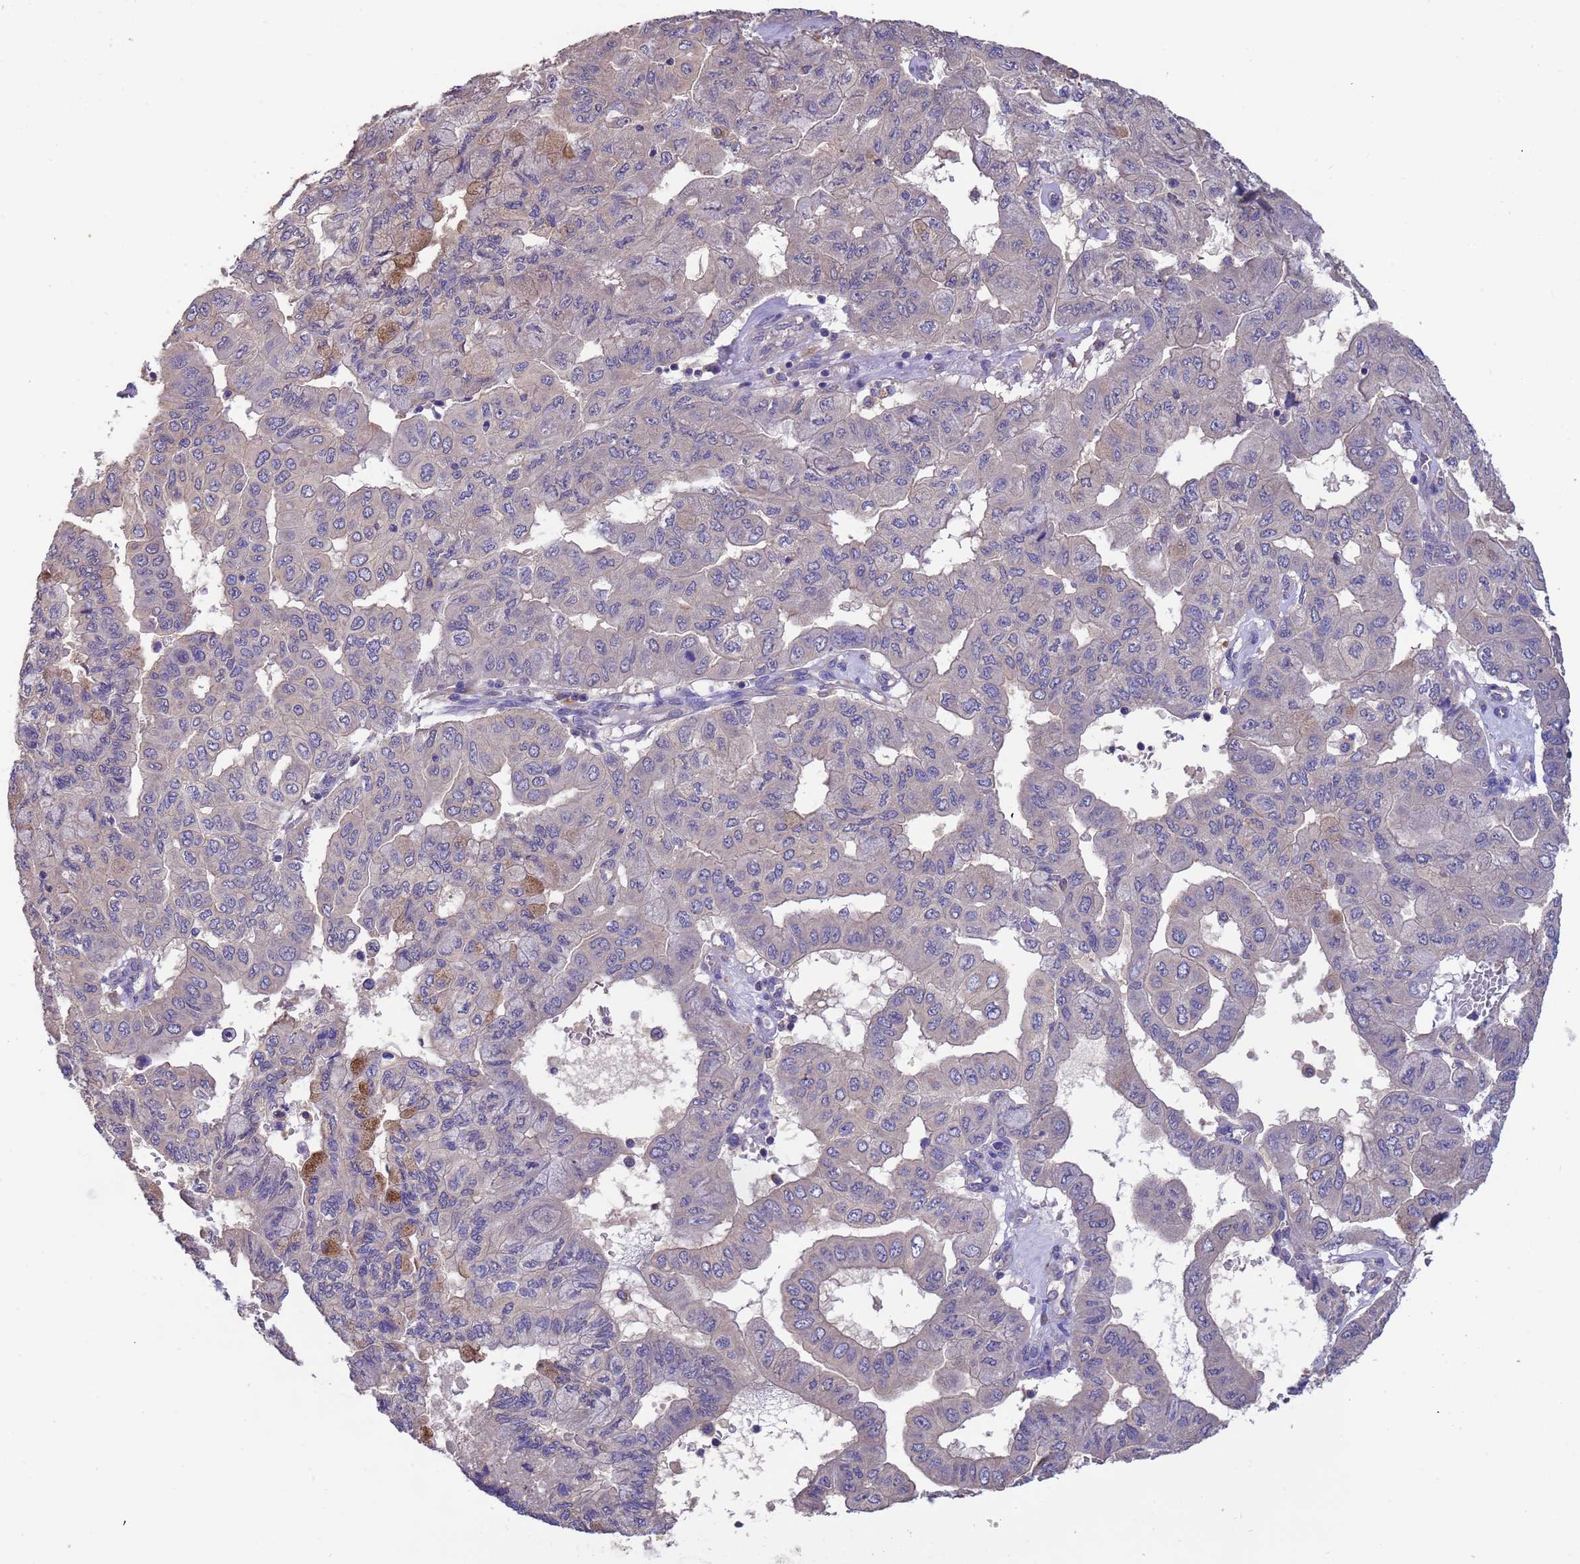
{"staining": {"intensity": "negative", "quantity": "none", "location": "none"}, "tissue": "pancreatic cancer", "cell_type": "Tumor cells", "image_type": "cancer", "snomed": [{"axis": "morphology", "description": "Adenocarcinoma, NOS"}, {"axis": "topography", "description": "Pancreas"}], "caption": "An image of human adenocarcinoma (pancreatic) is negative for staining in tumor cells.", "gene": "SRL", "patient": {"sex": "male", "age": 51}}